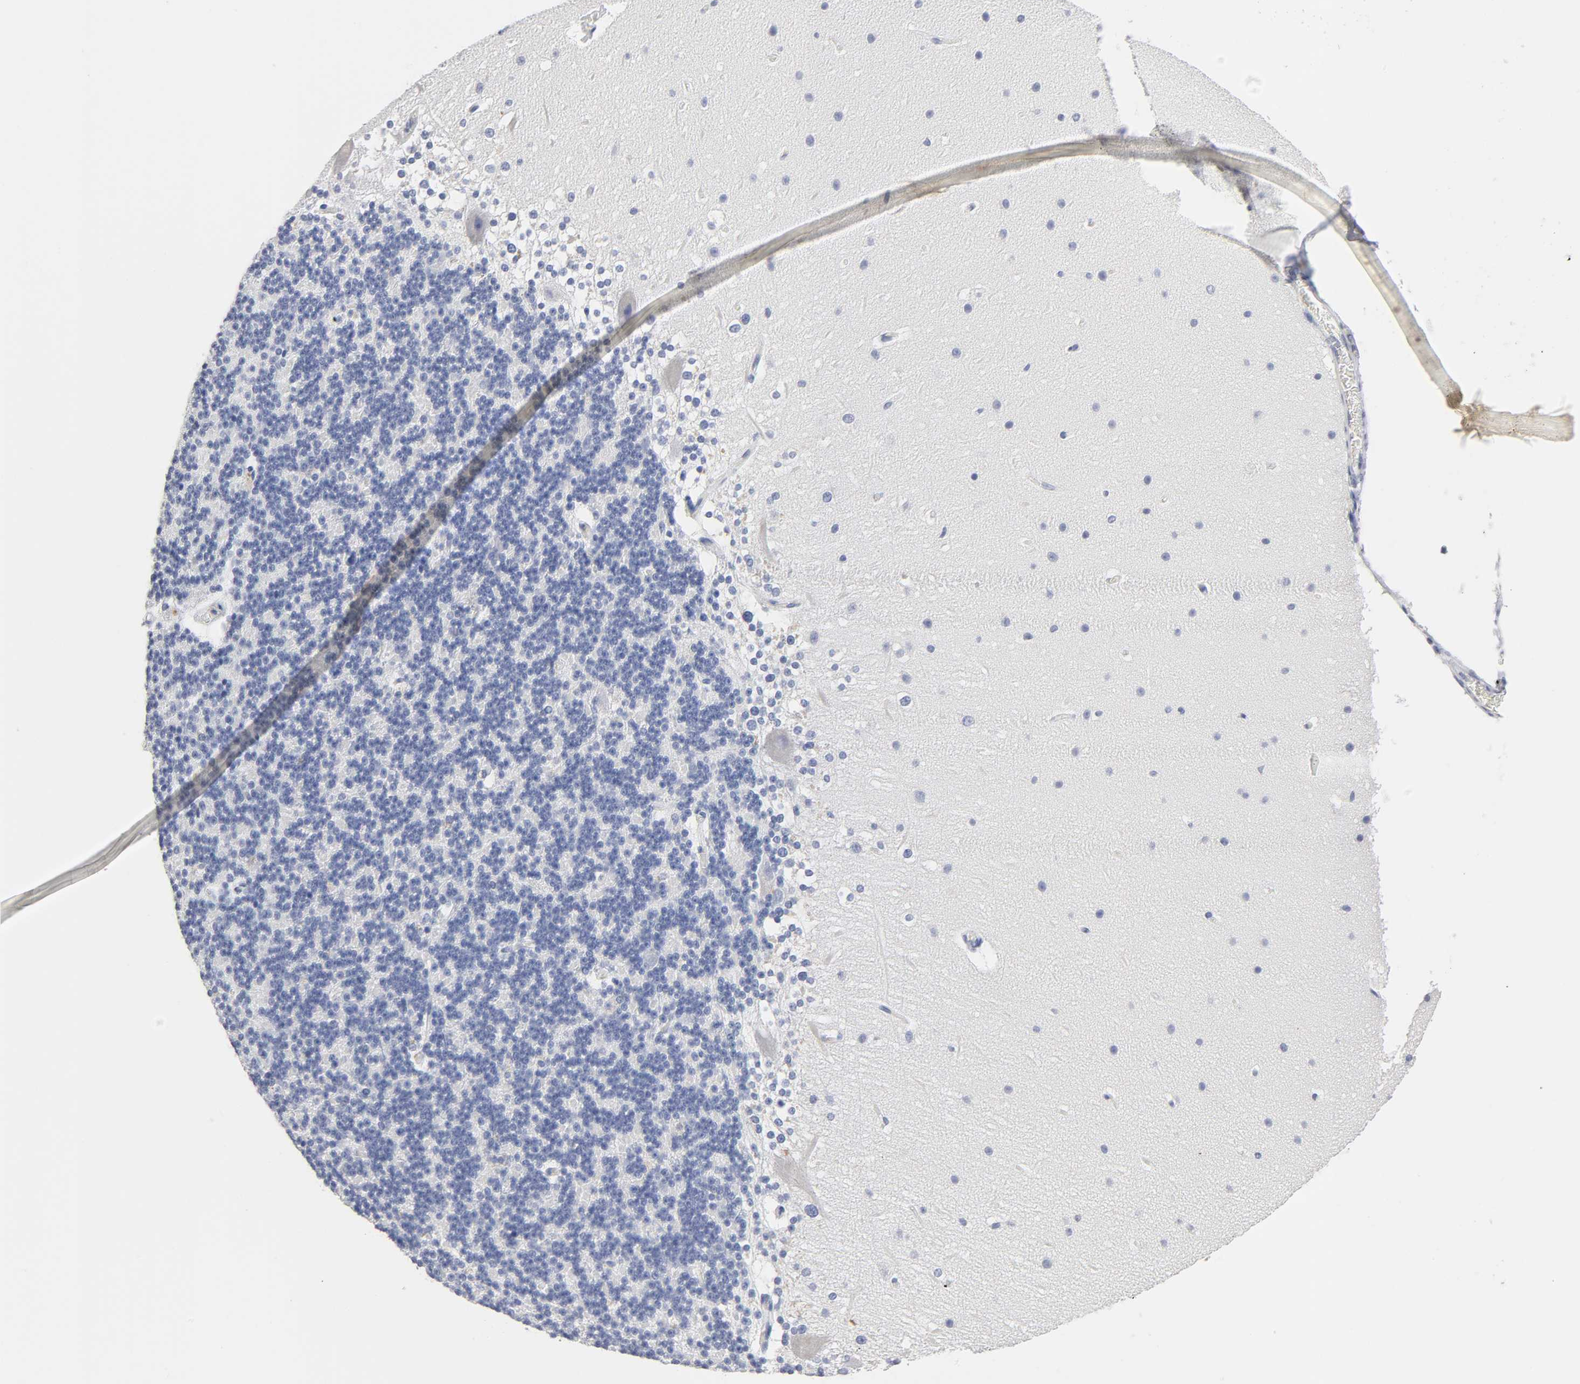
{"staining": {"intensity": "negative", "quantity": "none", "location": "none"}, "tissue": "cerebellum", "cell_type": "Cells in granular layer", "image_type": "normal", "snomed": [{"axis": "morphology", "description": "Normal tissue, NOS"}, {"axis": "topography", "description": "Cerebellum"}], "caption": "Image shows no significant protein expression in cells in granular layer of benign cerebellum. Nuclei are stained in blue.", "gene": "SLCO1B3", "patient": {"sex": "female", "age": 19}}